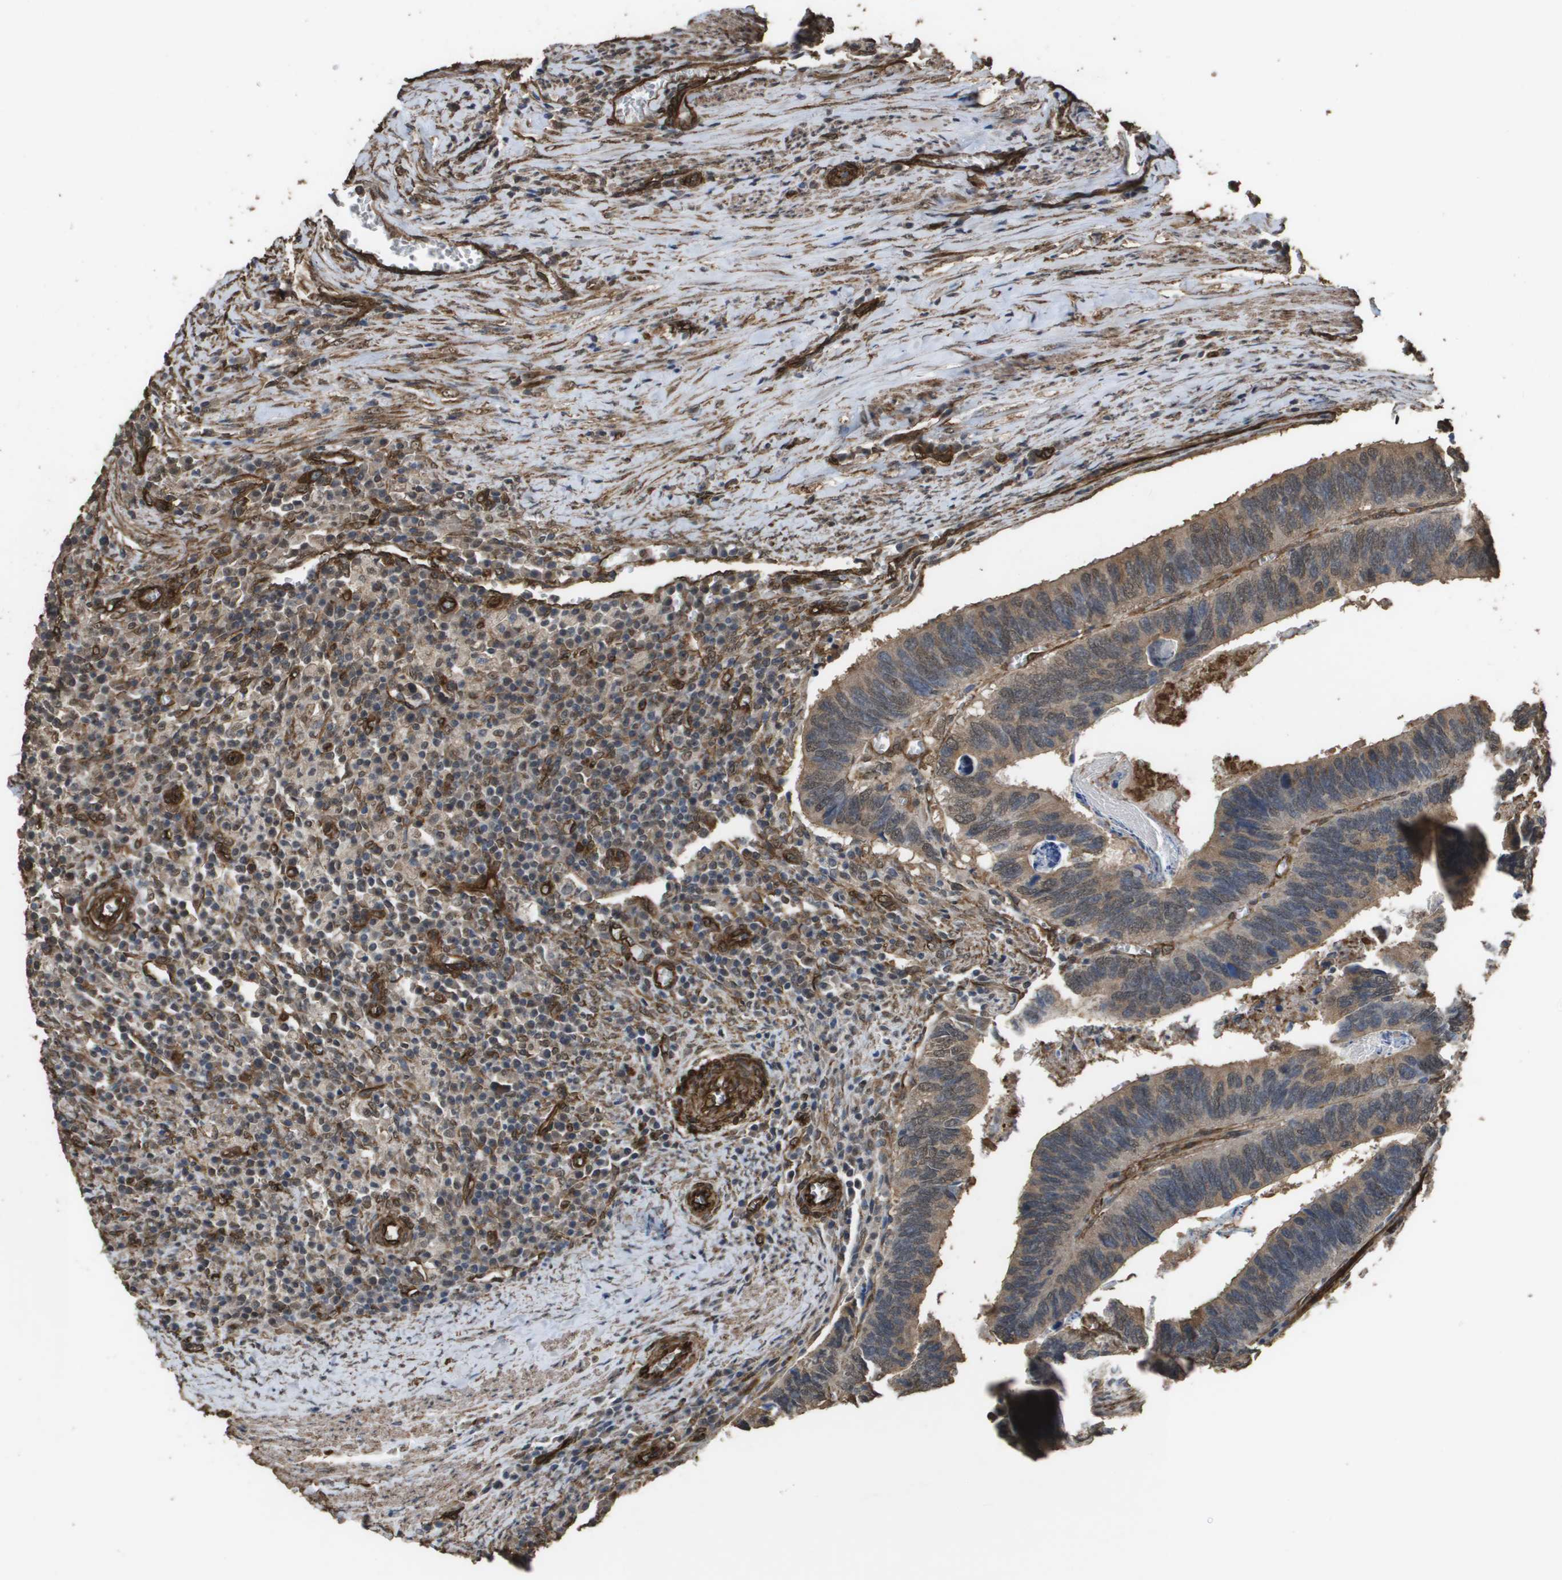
{"staining": {"intensity": "weak", "quantity": ">75%", "location": "cytoplasmic/membranous,nuclear"}, "tissue": "colorectal cancer", "cell_type": "Tumor cells", "image_type": "cancer", "snomed": [{"axis": "morphology", "description": "Adenocarcinoma, NOS"}, {"axis": "topography", "description": "Colon"}], "caption": "There is low levels of weak cytoplasmic/membranous and nuclear staining in tumor cells of colorectal cancer (adenocarcinoma), as demonstrated by immunohistochemical staining (brown color).", "gene": "AAMP", "patient": {"sex": "male", "age": 72}}